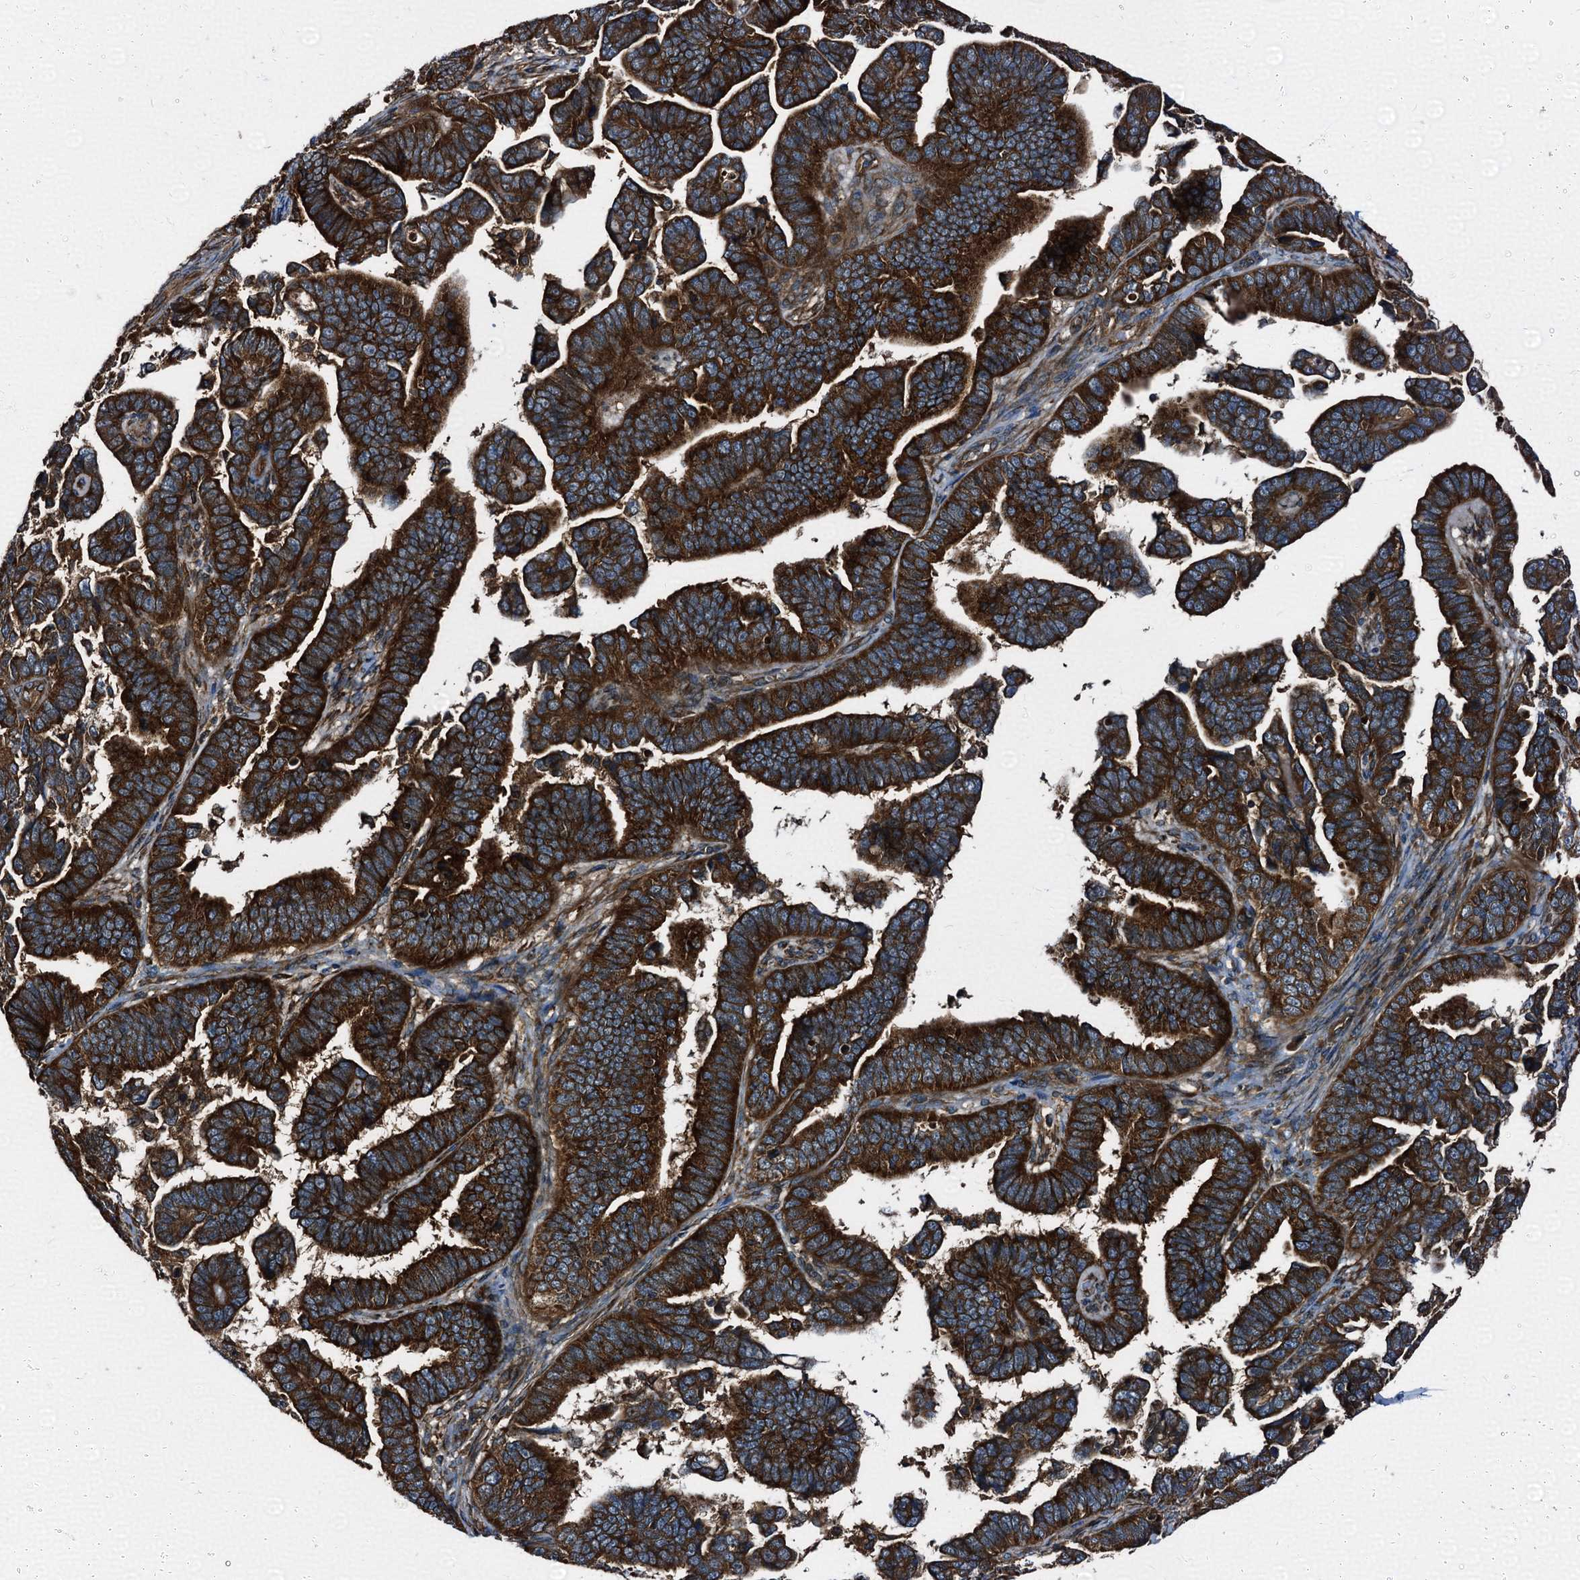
{"staining": {"intensity": "strong", "quantity": ">75%", "location": "cytoplasmic/membranous"}, "tissue": "endometrial cancer", "cell_type": "Tumor cells", "image_type": "cancer", "snomed": [{"axis": "morphology", "description": "Adenocarcinoma, NOS"}, {"axis": "topography", "description": "Endometrium"}], "caption": "This photomicrograph exhibits IHC staining of human endometrial adenocarcinoma, with high strong cytoplasmic/membranous expression in about >75% of tumor cells.", "gene": "PEX5", "patient": {"sex": "female", "age": 75}}